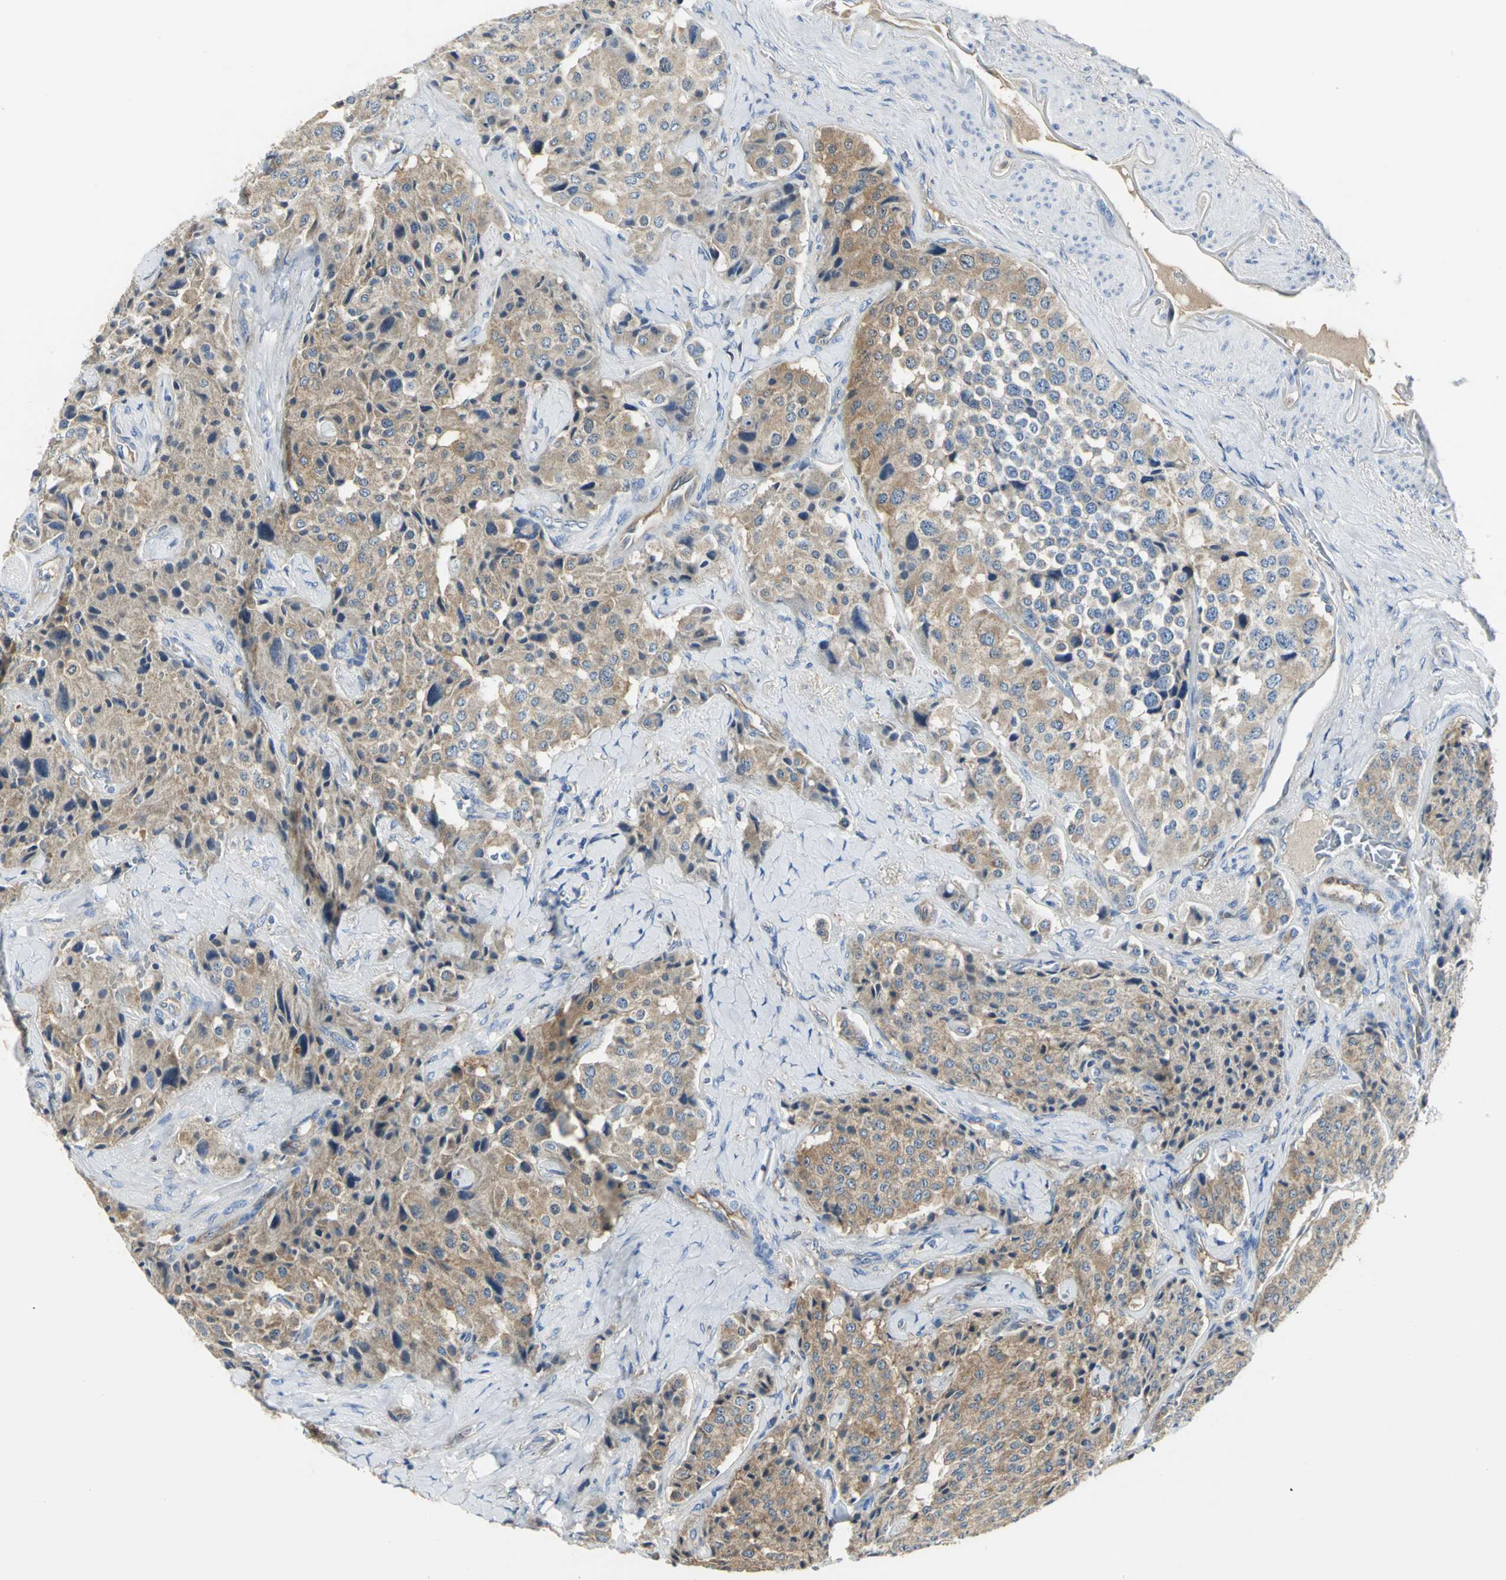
{"staining": {"intensity": "moderate", "quantity": ">75%", "location": "cytoplasmic/membranous"}, "tissue": "carcinoid", "cell_type": "Tumor cells", "image_type": "cancer", "snomed": [{"axis": "morphology", "description": "Carcinoid, malignant, NOS"}, {"axis": "topography", "description": "Colon"}], "caption": "Immunohistochemistry histopathology image of human carcinoid stained for a protein (brown), which displays medium levels of moderate cytoplasmic/membranous expression in about >75% of tumor cells.", "gene": "CHRNB1", "patient": {"sex": "female", "age": 61}}